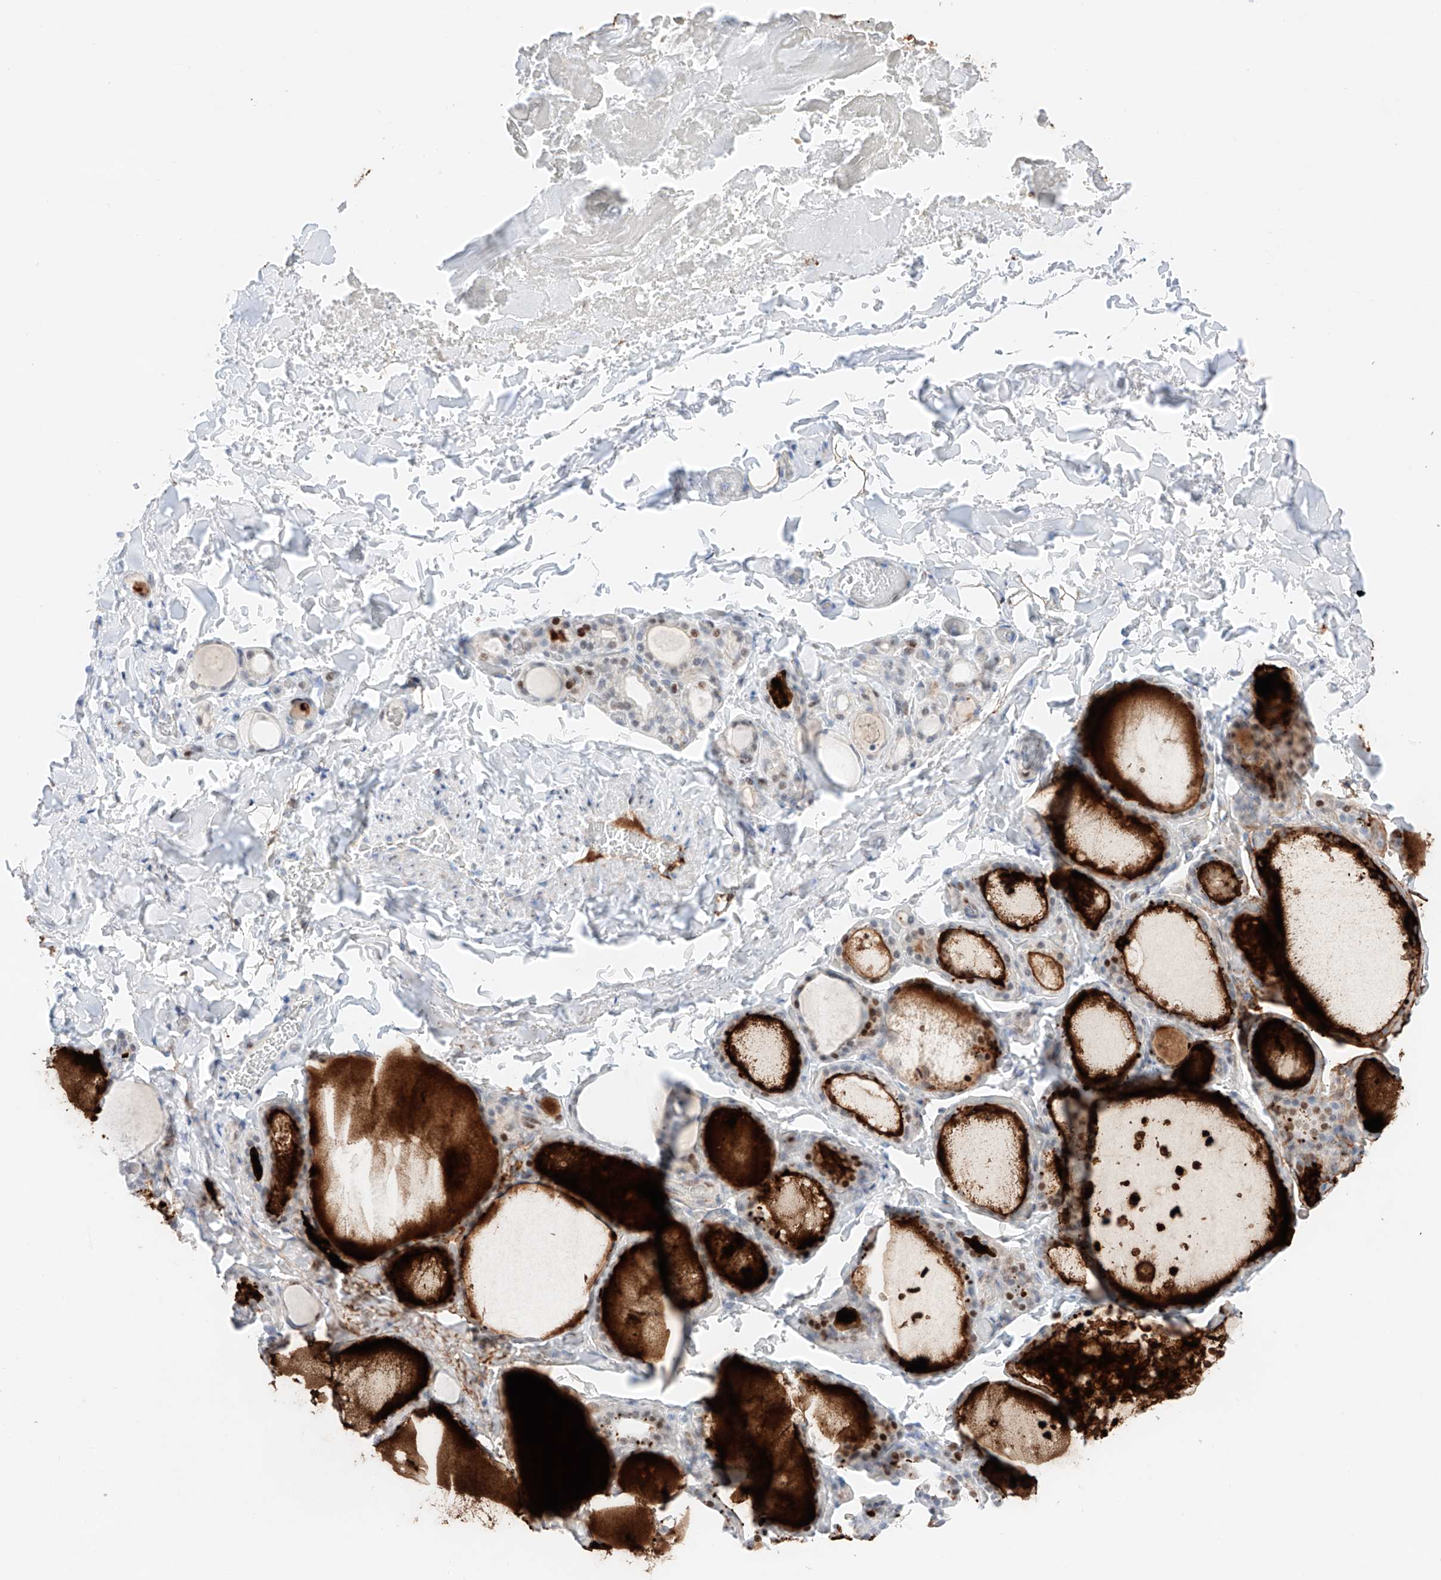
{"staining": {"intensity": "strong", "quantity": "25%-75%", "location": "cytoplasmic/membranous,nuclear"}, "tissue": "thyroid gland", "cell_type": "Glandular cells", "image_type": "normal", "snomed": [{"axis": "morphology", "description": "Normal tissue, NOS"}, {"axis": "topography", "description": "Thyroid gland"}], "caption": "Normal thyroid gland displays strong cytoplasmic/membranous,nuclear expression in about 25%-75% of glandular cells (DAB IHC with brightfield microscopy, high magnification)..", "gene": "NT5C3B", "patient": {"sex": "female", "age": 44}}